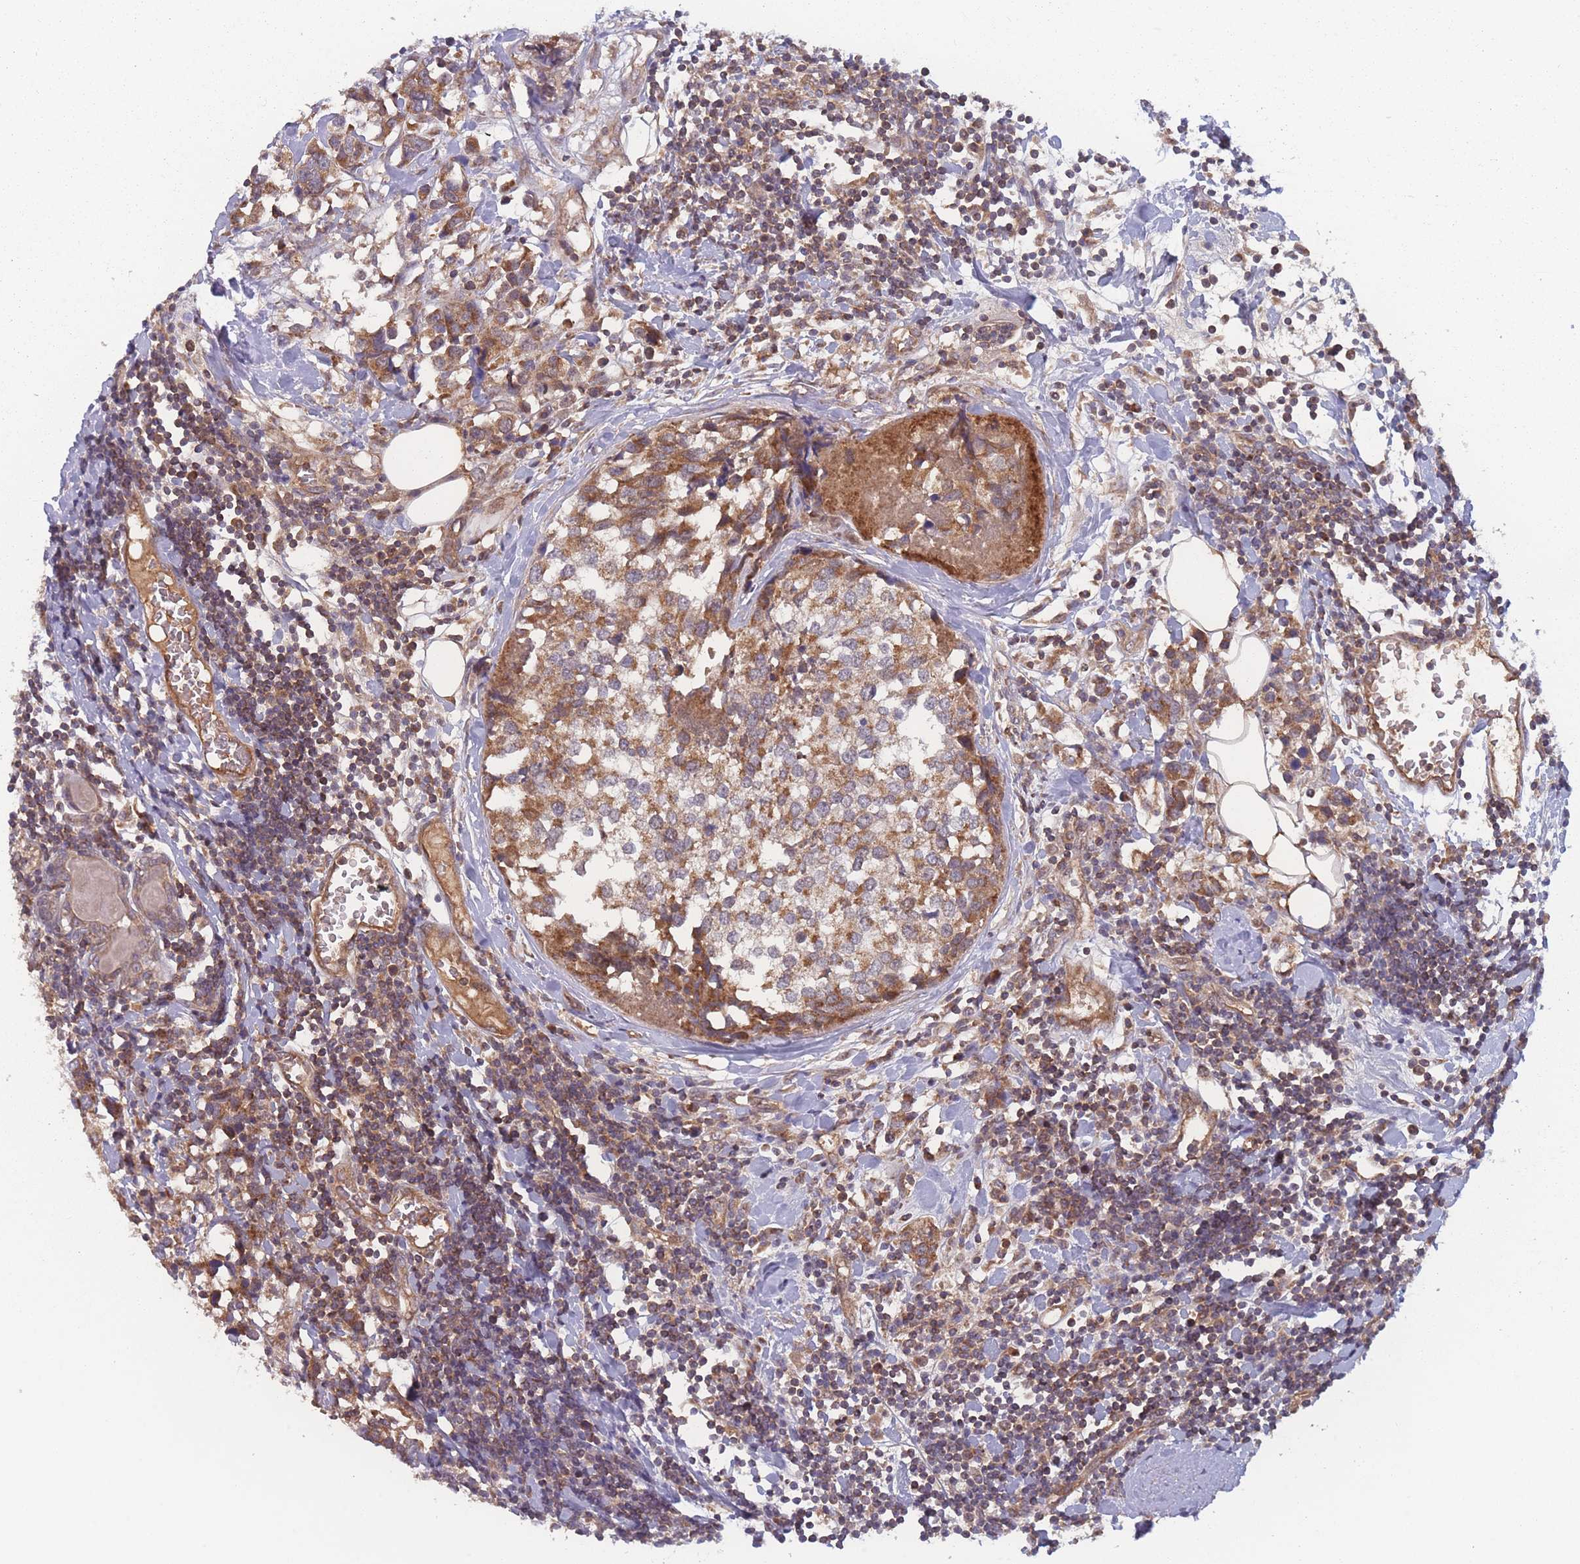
{"staining": {"intensity": "moderate", "quantity": ">75%", "location": "cytoplasmic/membranous"}, "tissue": "breast cancer", "cell_type": "Tumor cells", "image_type": "cancer", "snomed": [{"axis": "morphology", "description": "Lobular carcinoma"}, {"axis": "topography", "description": "Breast"}], "caption": "Breast cancer (lobular carcinoma) stained with a protein marker reveals moderate staining in tumor cells.", "gene": "ATP5MG", "patient": {"sex": "female", "age": 59}}